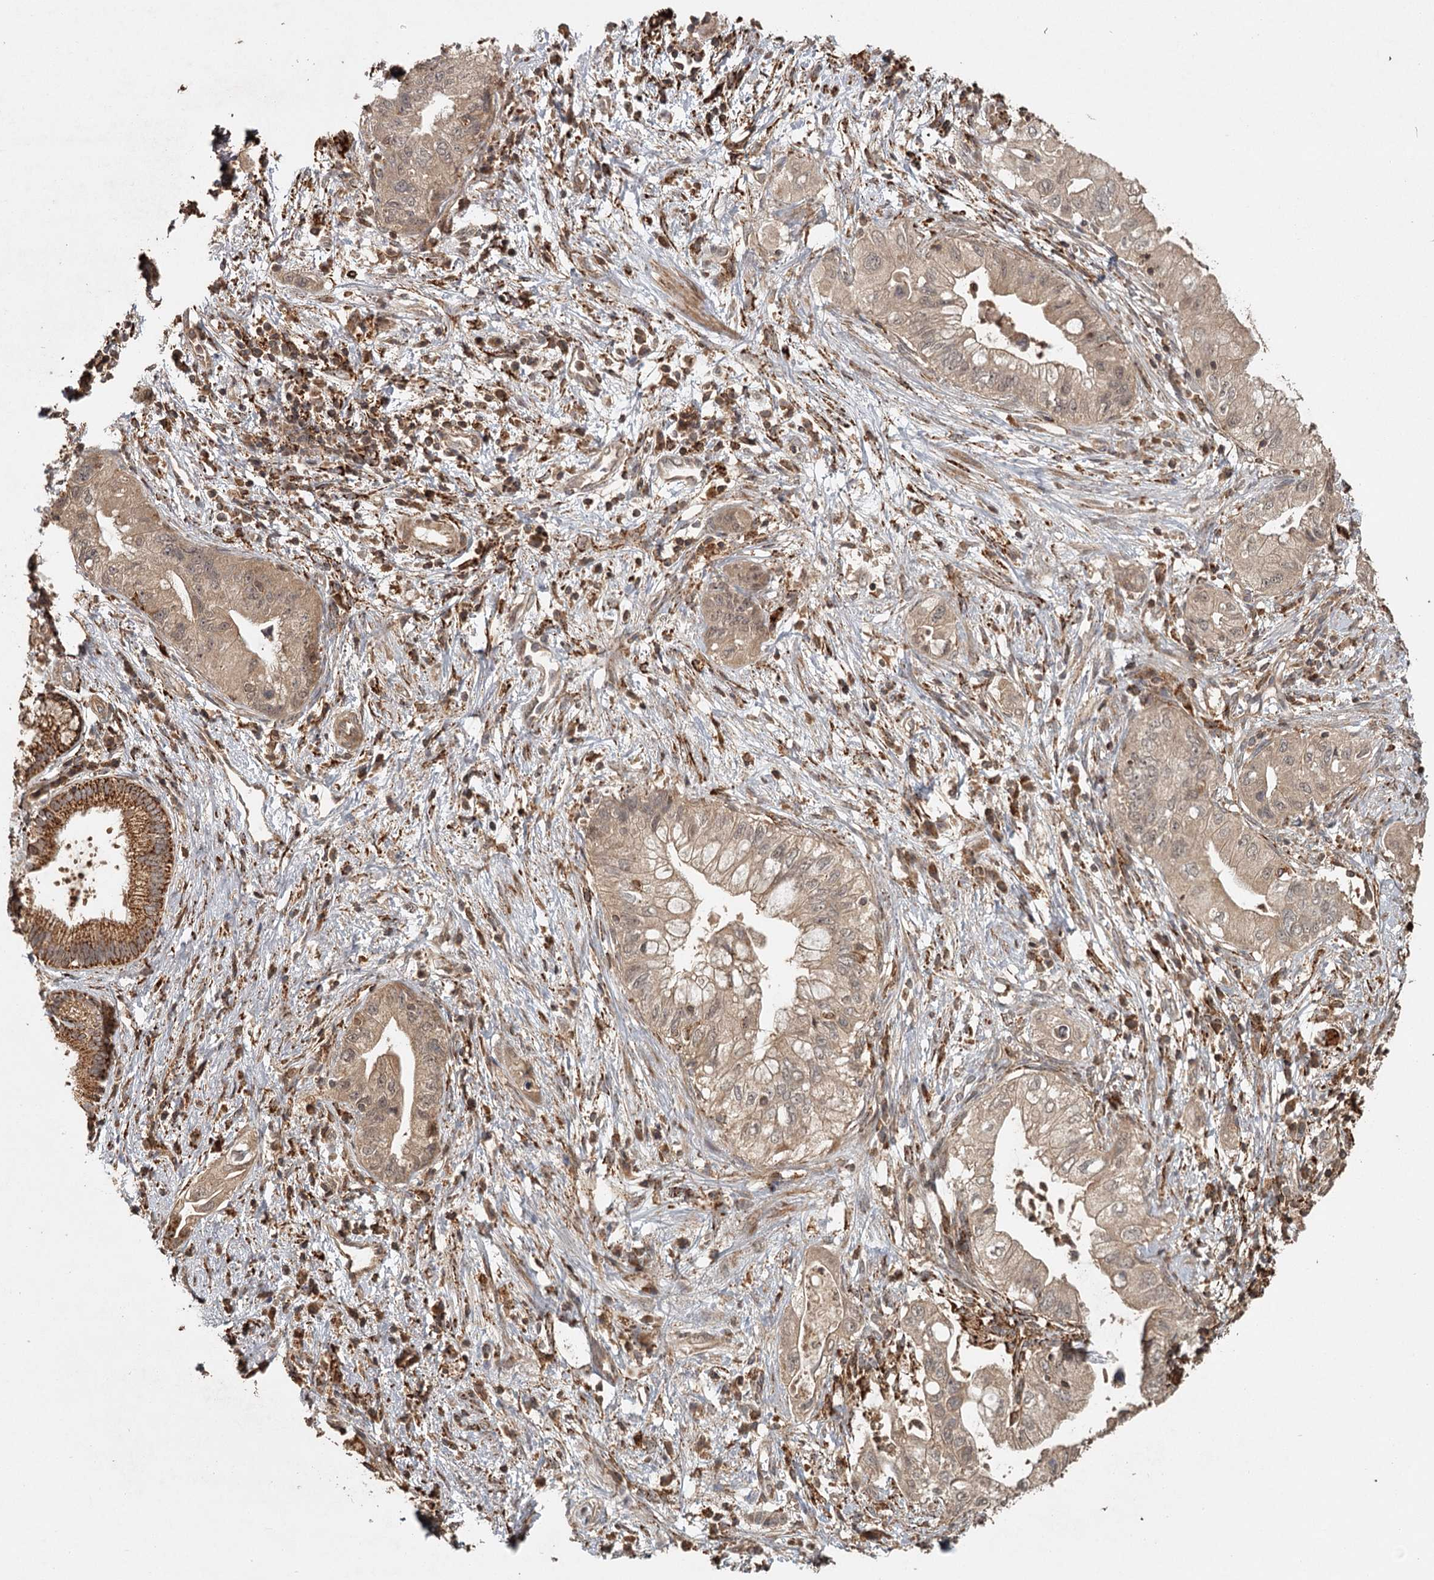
{"staining": {"intensity": "moderate", "quantity": ">75%", "location": "cytoplasmic/membranous"}, "tissue": "pancreatic cancer", "cell_type": "Tumor cells", "image_type": "cancer", "snomed": [{"axis": "morphology", "description": "Adenocarcinoma, NOS"}, {"axis": "topography", "description": "Pancreas"}], "caption": "Immunohistochemical staining of human pancreatic cancer (adenocarcinoma) demonstrates medium levels of moderate cytoplasmic/membranous protein staining in approximately >75% of tumor cells. (brown staining indicates protein expression, while blue staining denotes nuclei).", "gene": "FAXC", "patient": {"sex": "female", "age": 73}}